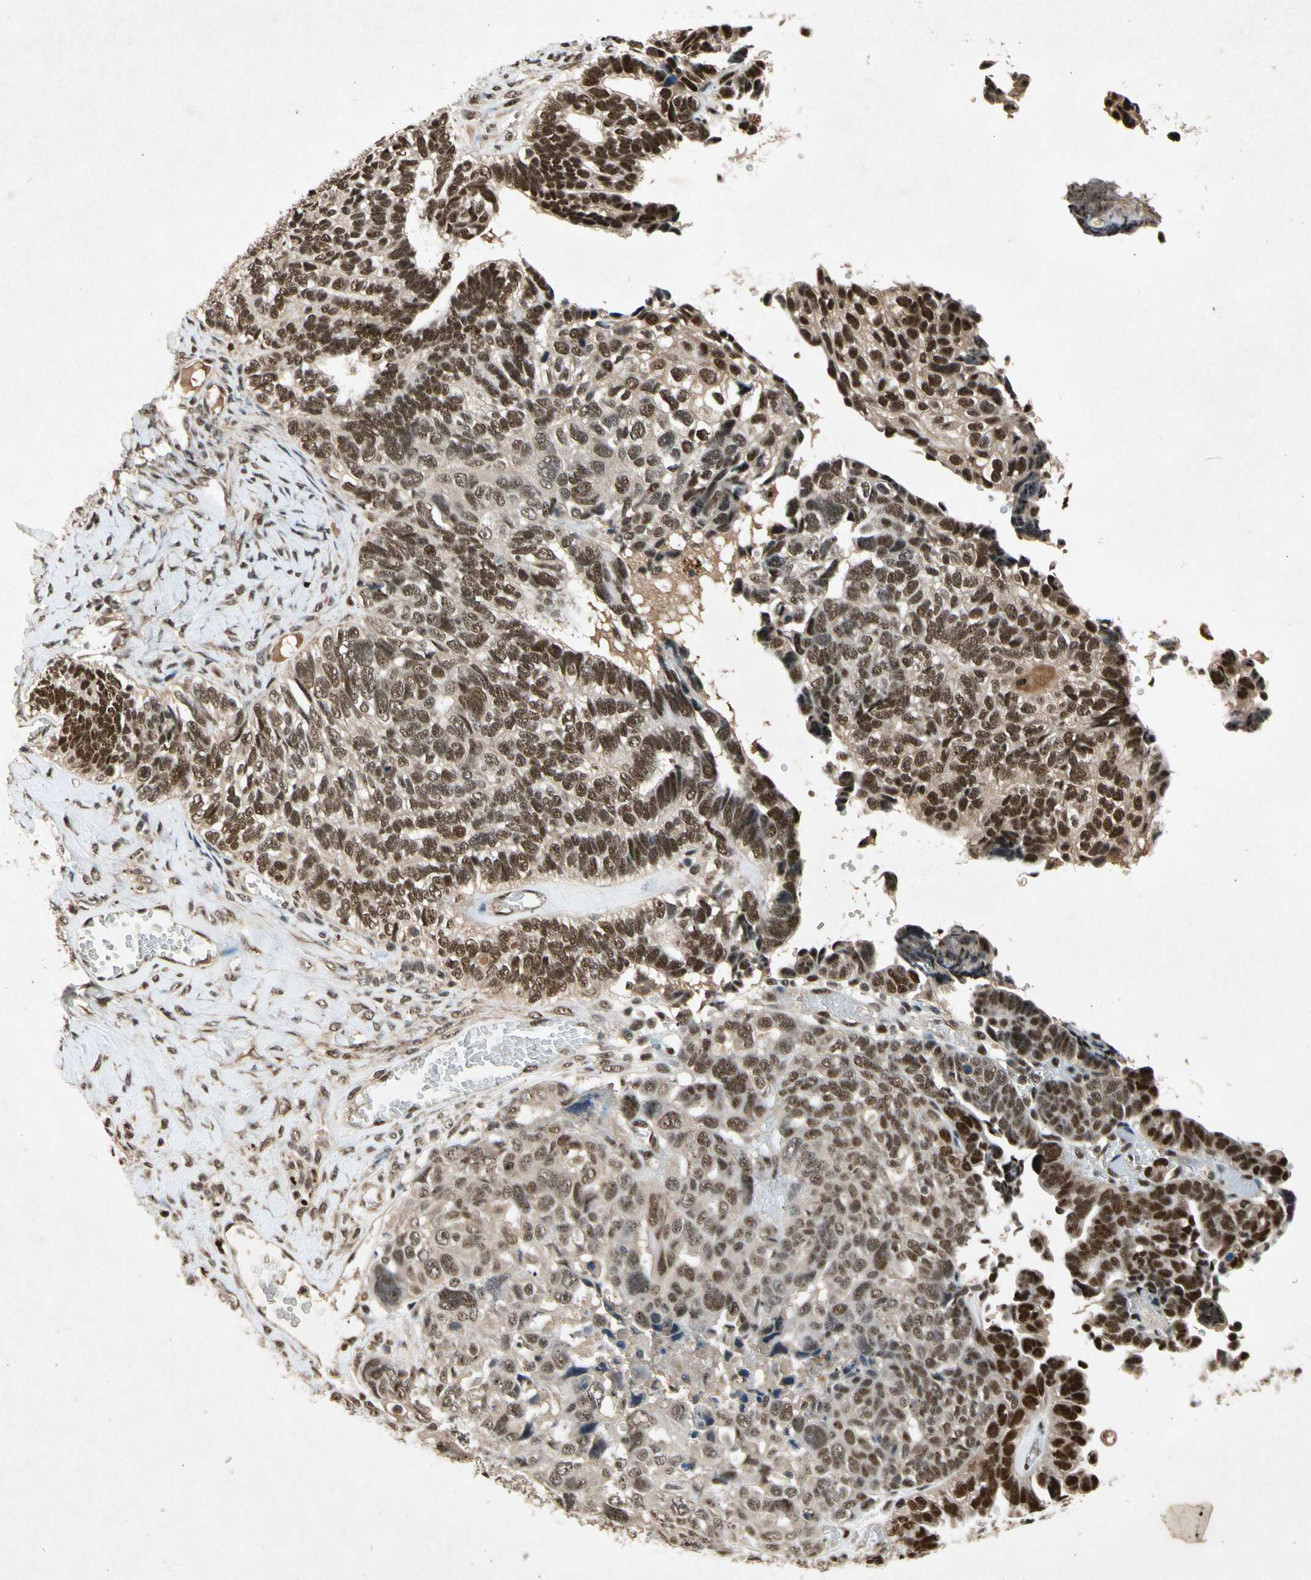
{"staining": {"intensity": "strong", "quantity": ">75%", "location": "nuclear"}, "tissue": "ovarian cancer", "cell_type": "Tumor cells", "image_type": "cancer", "snomed": [{"axis": "morphology", "description": "Cystadenocarcinoma, serous, NOS"}, {"axis": "topography", "description": "Ovary"}], "caption": "Human serous cystadenocarcinoma (ovarian) stained with a brown dye displays strong nuclear positive expression in about >75% of tumor cells.", "gene": "PML", "patient": {"sex": "female", "age": 79}}